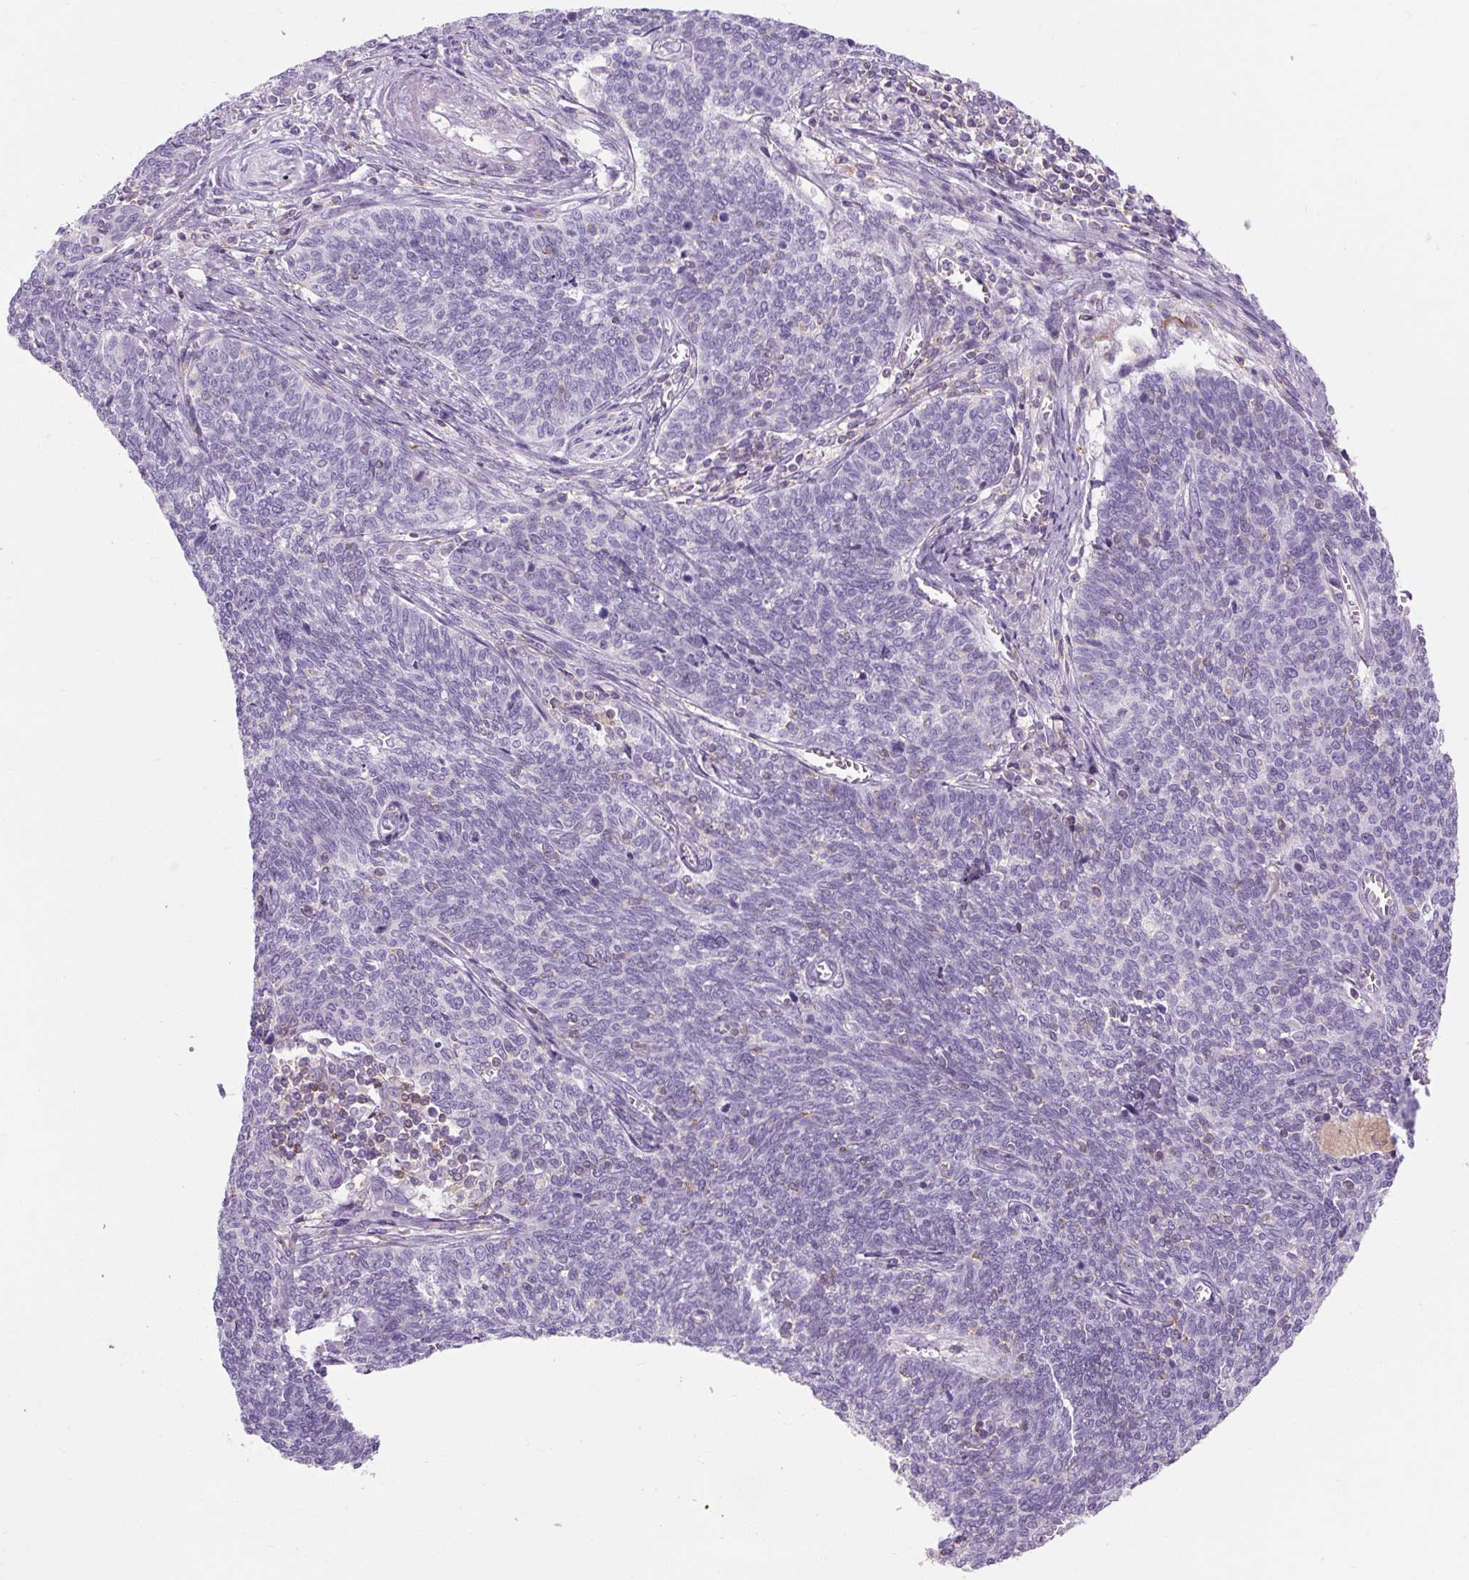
{"staining": {"intensity": "negative", "quantity": "none", "location": "none"}, "tissue": "cervical cancer", "cell_type": "Tumor cells", "image_type": "cancer", "snomed": [{"axis": "morphology", "description": "Squamous cell carcinoma, NOS"}, {"axis": "topography", "description": "Cervix"}], "caption": "DAB (3,3'-diaminobenzidine) immunohistochemical staining of cervical cancer (squamous cell carcinoma) displays no significant expression in tumor cells. (DAB immunohistochemistry (IHC) visualized using brightfield microscopy, high magnification).", "gene": "TIGD2", "patient": {"sex": "female", "age": 39}}